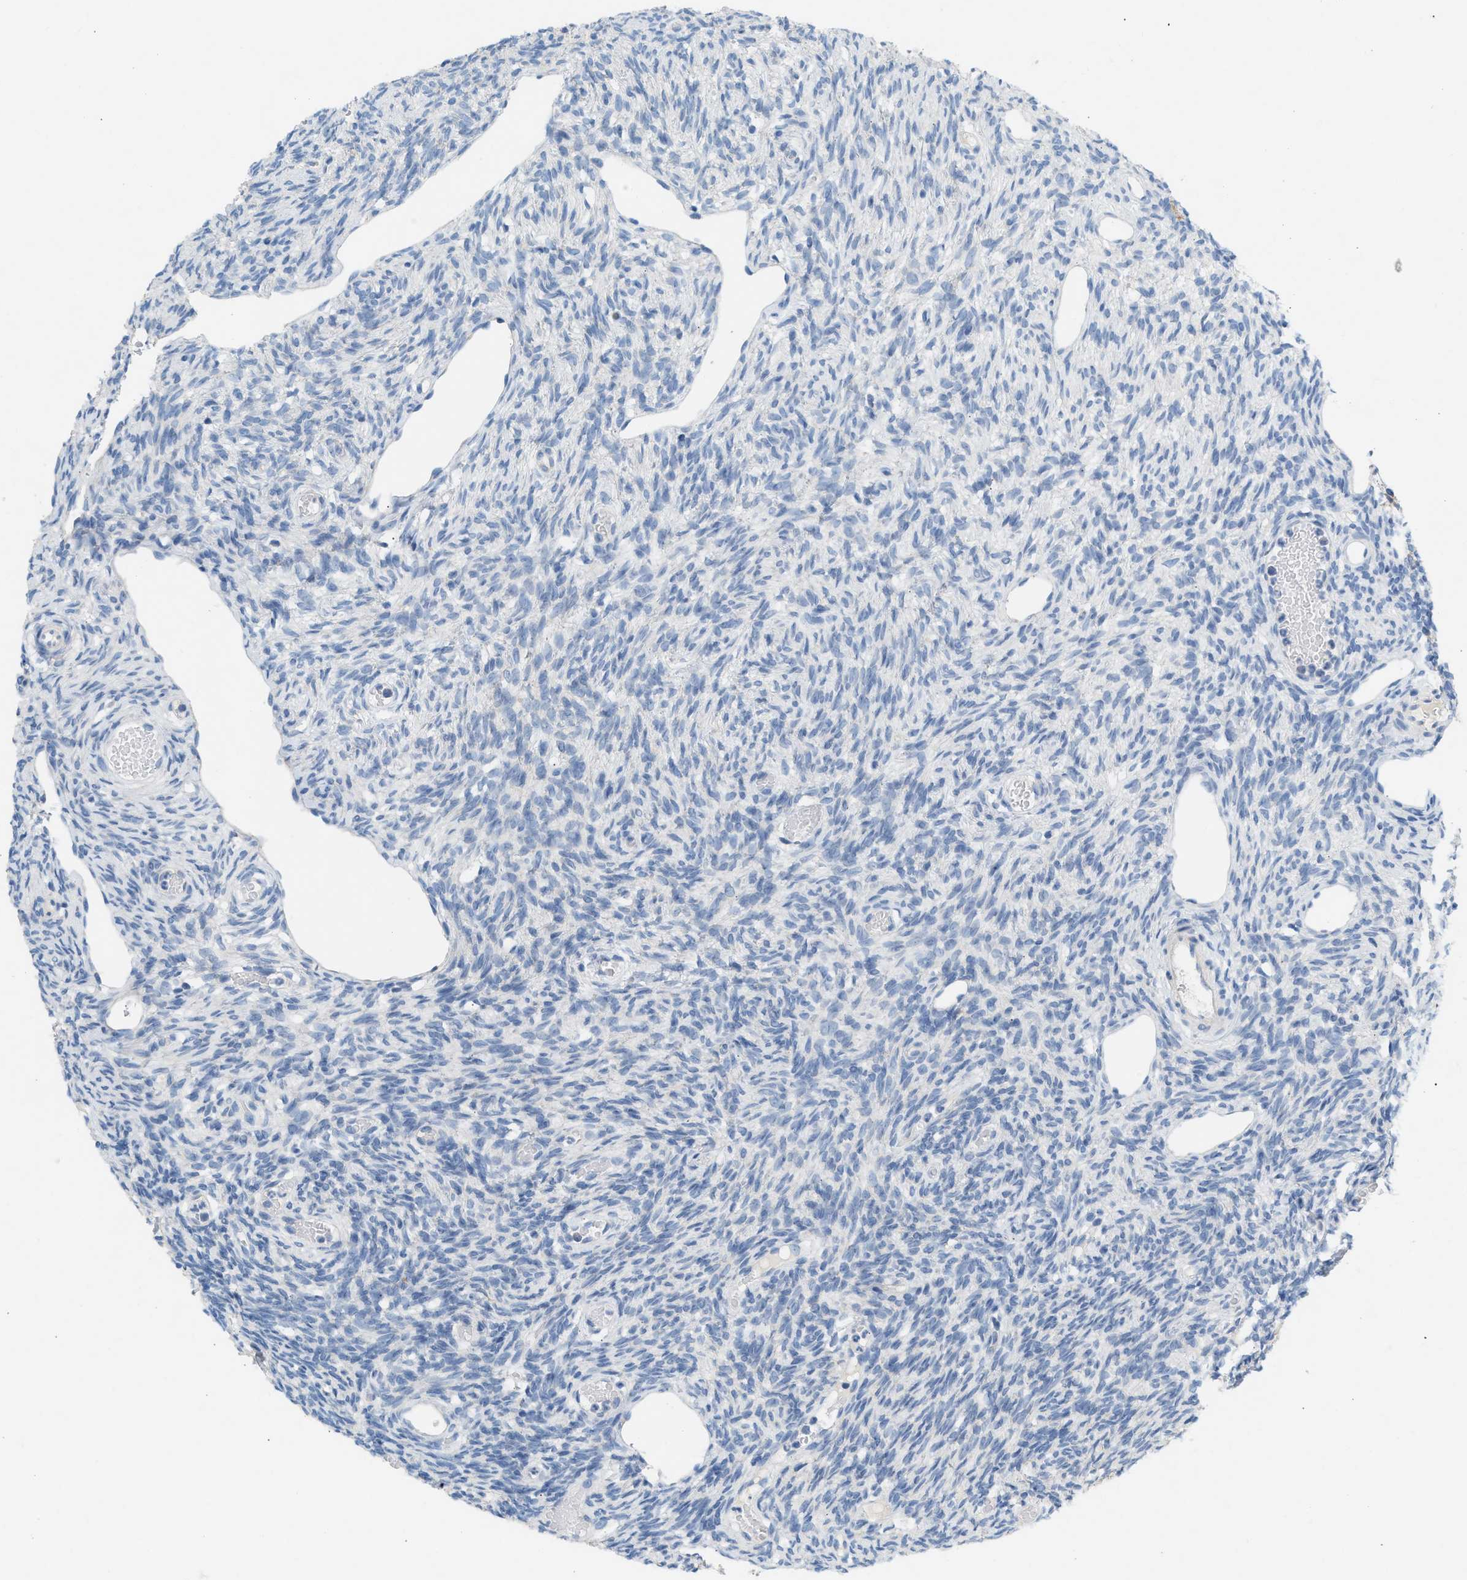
{"staining": {"intensity": "weak", "quantity": ">75%", "location": "cytoplasmic/membranous"}, "tissue": "ovary", "cell_type": "Follicle cells", "image_type": "normal", "snomed": [{"axis": "morphology", "description": "Normal tissue, NOS"}, {"axis": "topography", "description": "Ovary"}], "caption": "A low amount of weak cytoplasmic/membranous staining is identified in approximately >75% of follicle cells in normal ovary.", "gene": "NDUFS8", "patient": {"sex": "female", "age": 33}}